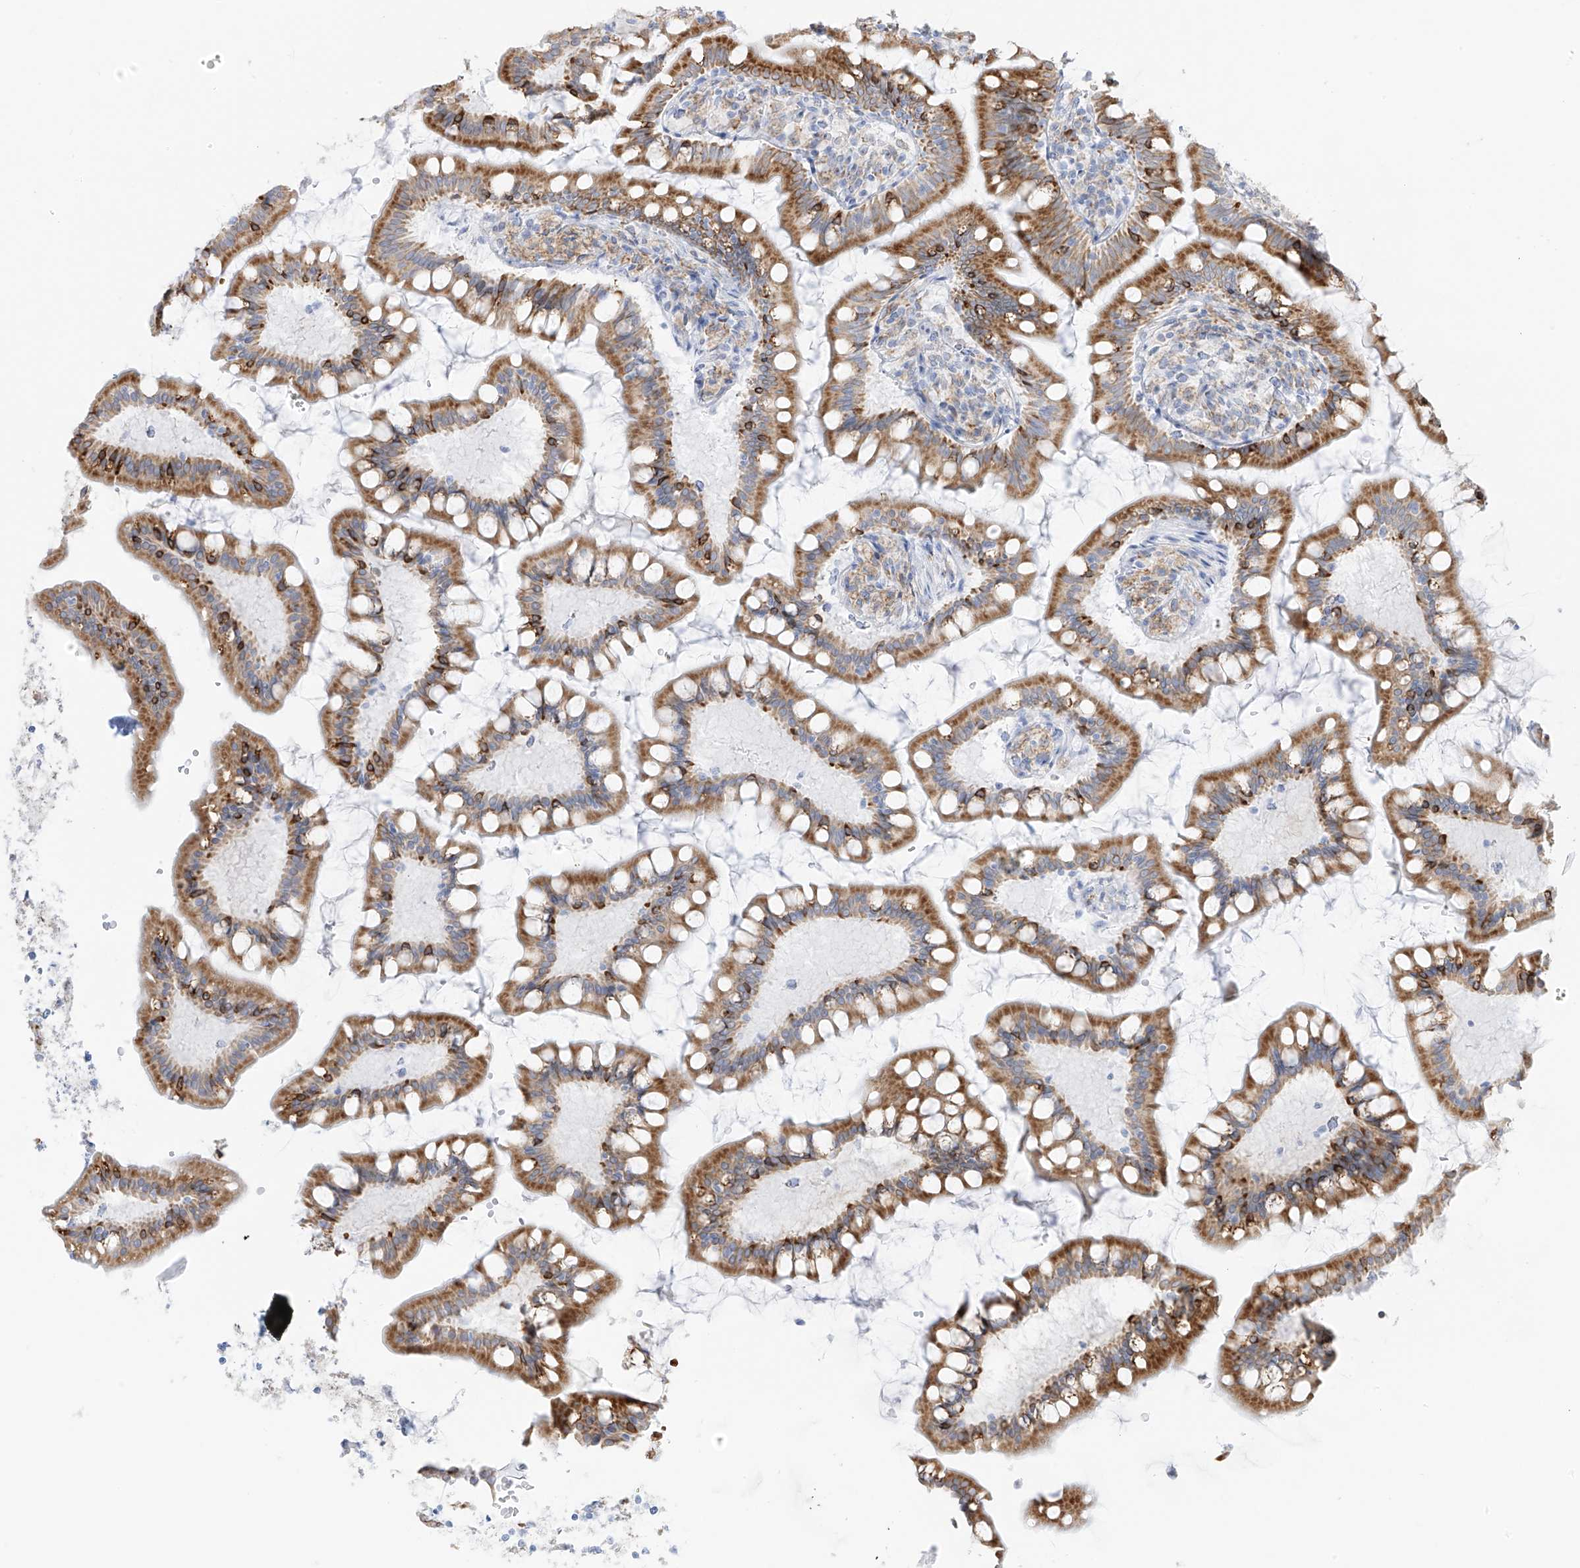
{"staining": {"intensity": "moderate", "quantity": ">75%", "location": "cytoplasmic/membranous"}, "tissue": "small intestine", "cell_type": "Glandular cells", "image_type": "normal", "snomed": [{"axis": "morphology", "description": "Normal tissue, NOS"}, {"axis": "topography", "description": "Small intestine"}], "caption": "Immunohistochemical staining of normal human small intestine shows moderate cytoplasmic/membranous protein positivity in about >75% of glandular cells. The staining was performed using DAB to visualize the protein expression in brown, while the nuclei were stained in blue with hematoxylin (Magnification: 20x).", "gene": "LRRC59", "patient": {"sex": "male", "age": 7}}